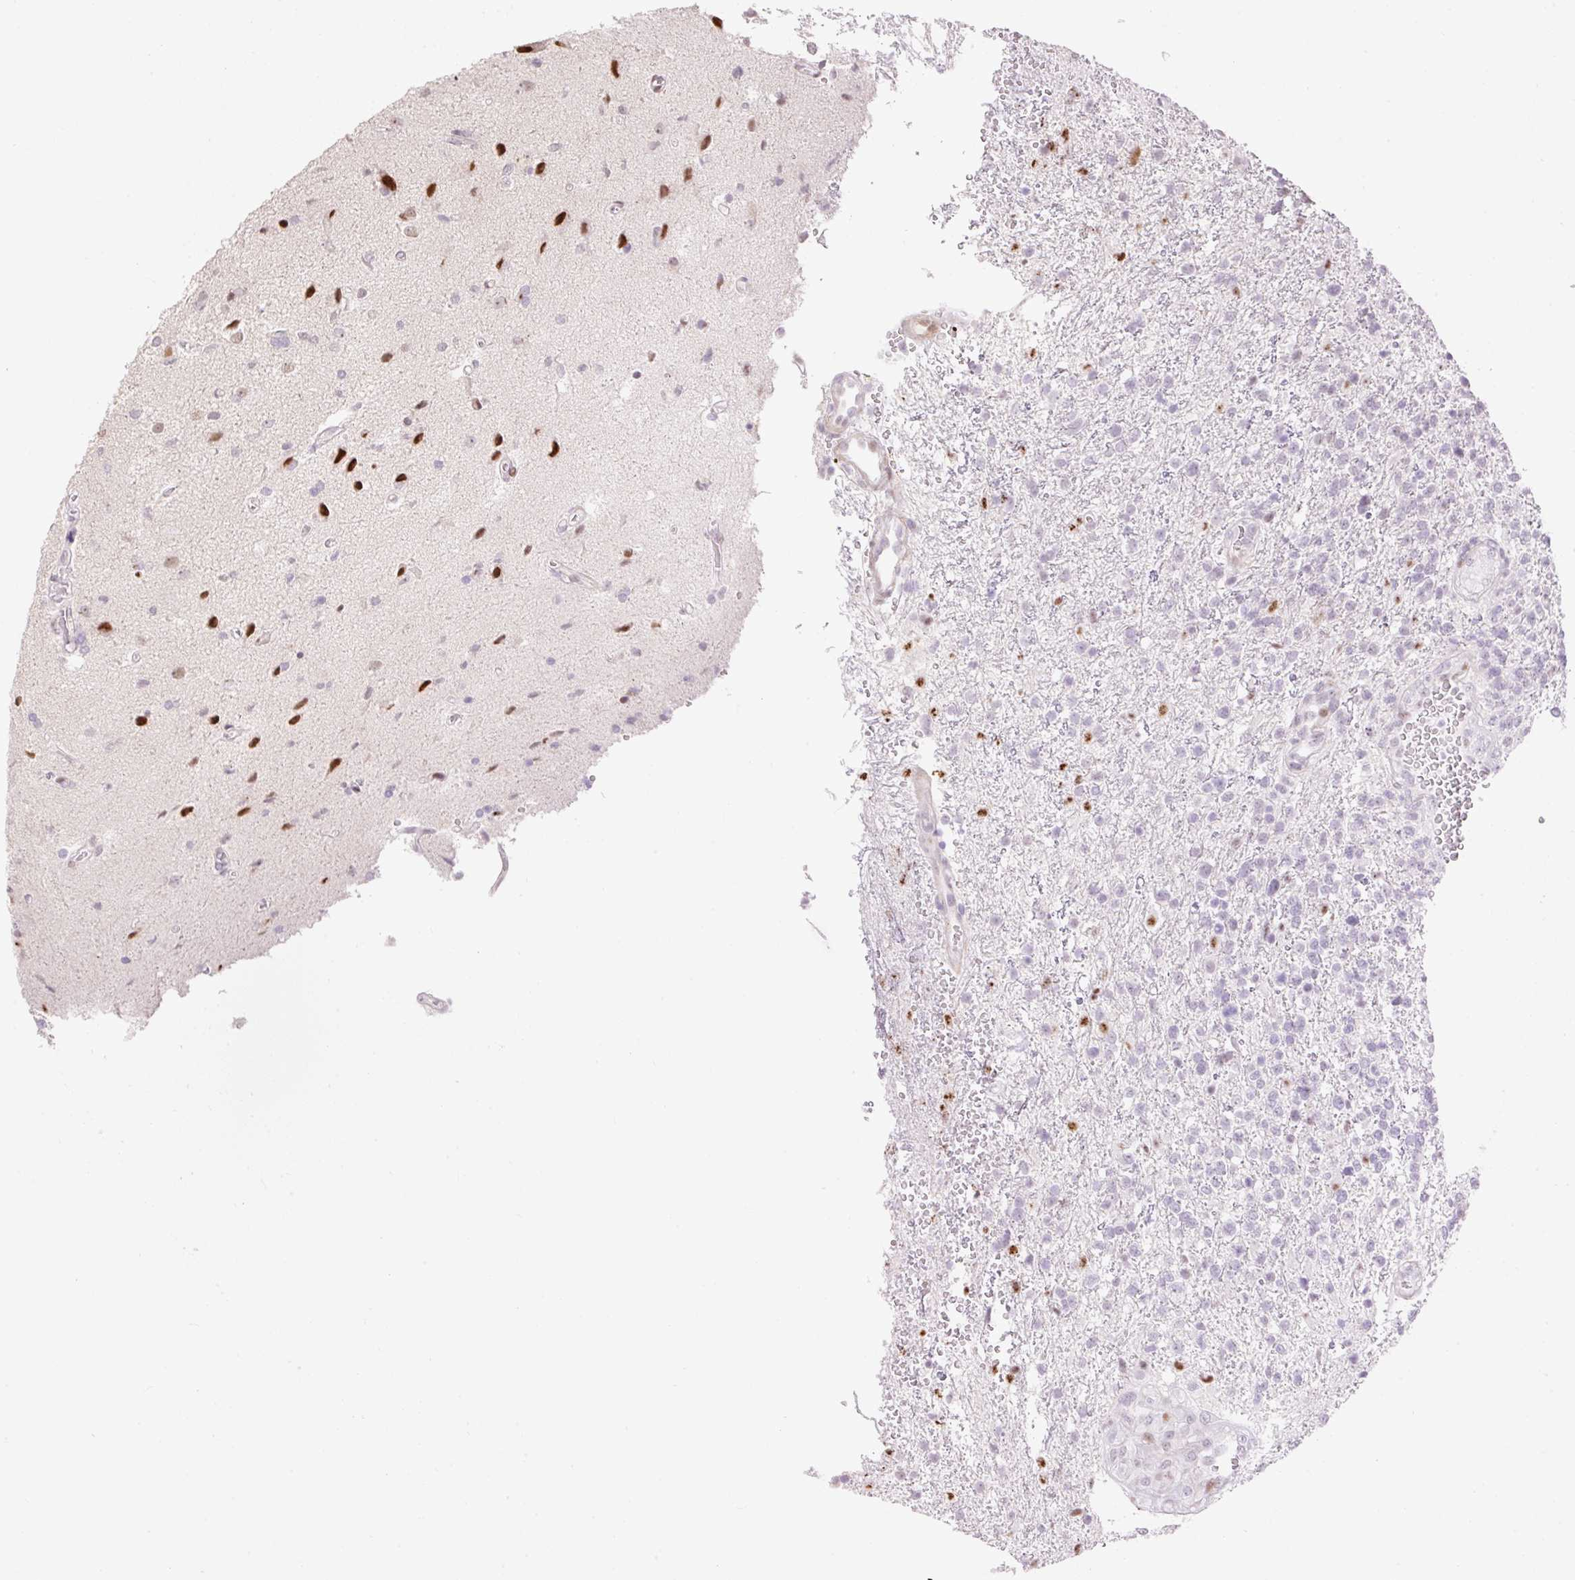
{"staining": {"intensity": "negative", "quantity": "none", "location": "none"}, "tissue": "glioma", "cell_type": "Tumor cells", "image_type": "cancer", "snomed": [{"axis": "morphology", "description": "Glioma, malignant, High grade"}, {"axis": "topography", "description": "Brain"}], "caption": "This is a micrograph of immunohistochemistry staining of glioma, which shows no expression in tumor cells. The staining was performed using DAB (3,3'-diaminobenzidine) to visualize the protein expression in brown, while the nuclei were stained in blue with hematoxylin (Magnification: 20x).", "gene": "RIPPLY3", "patient": {"sex": "male", "age": 56}}